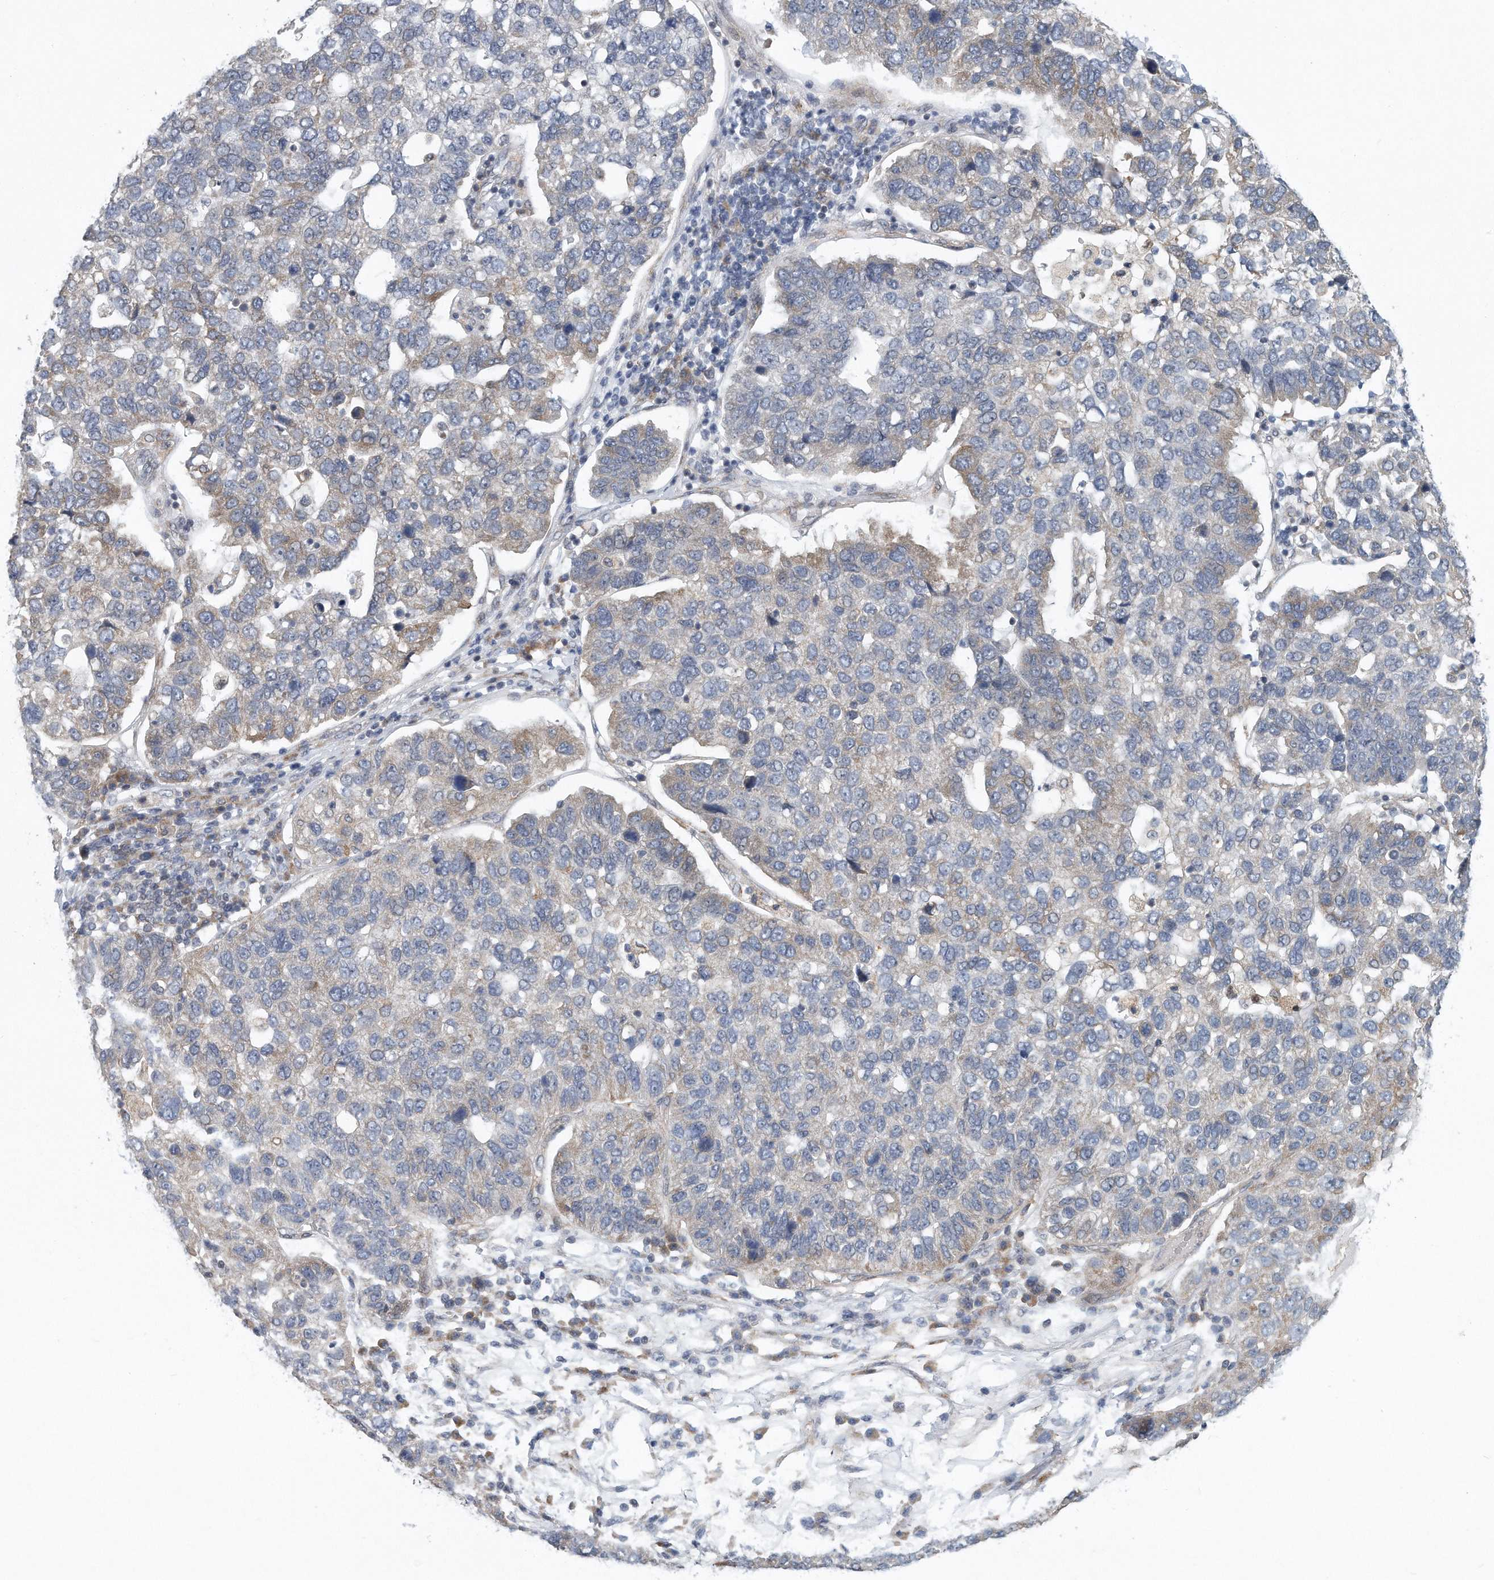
{"staining": {"intensity": "weak", "quantity": "<25%", "location": "cytoplasmic/membranous"}, "tissue": "pancreatic cancer", "cell_type": "Tumor cells", "image_type": "cancer", "snomed": [{"axis": "morphology", "description": "Adenocarcinoma, NOS"}, {"axis": "topography", "description": "Pancreas"}], "caption": "The histopathology image exhibits no staining of tumor cells in pancreatic cancer.", "gene": "VLDLR", "patient": {"sex": "female", "age": 61}}